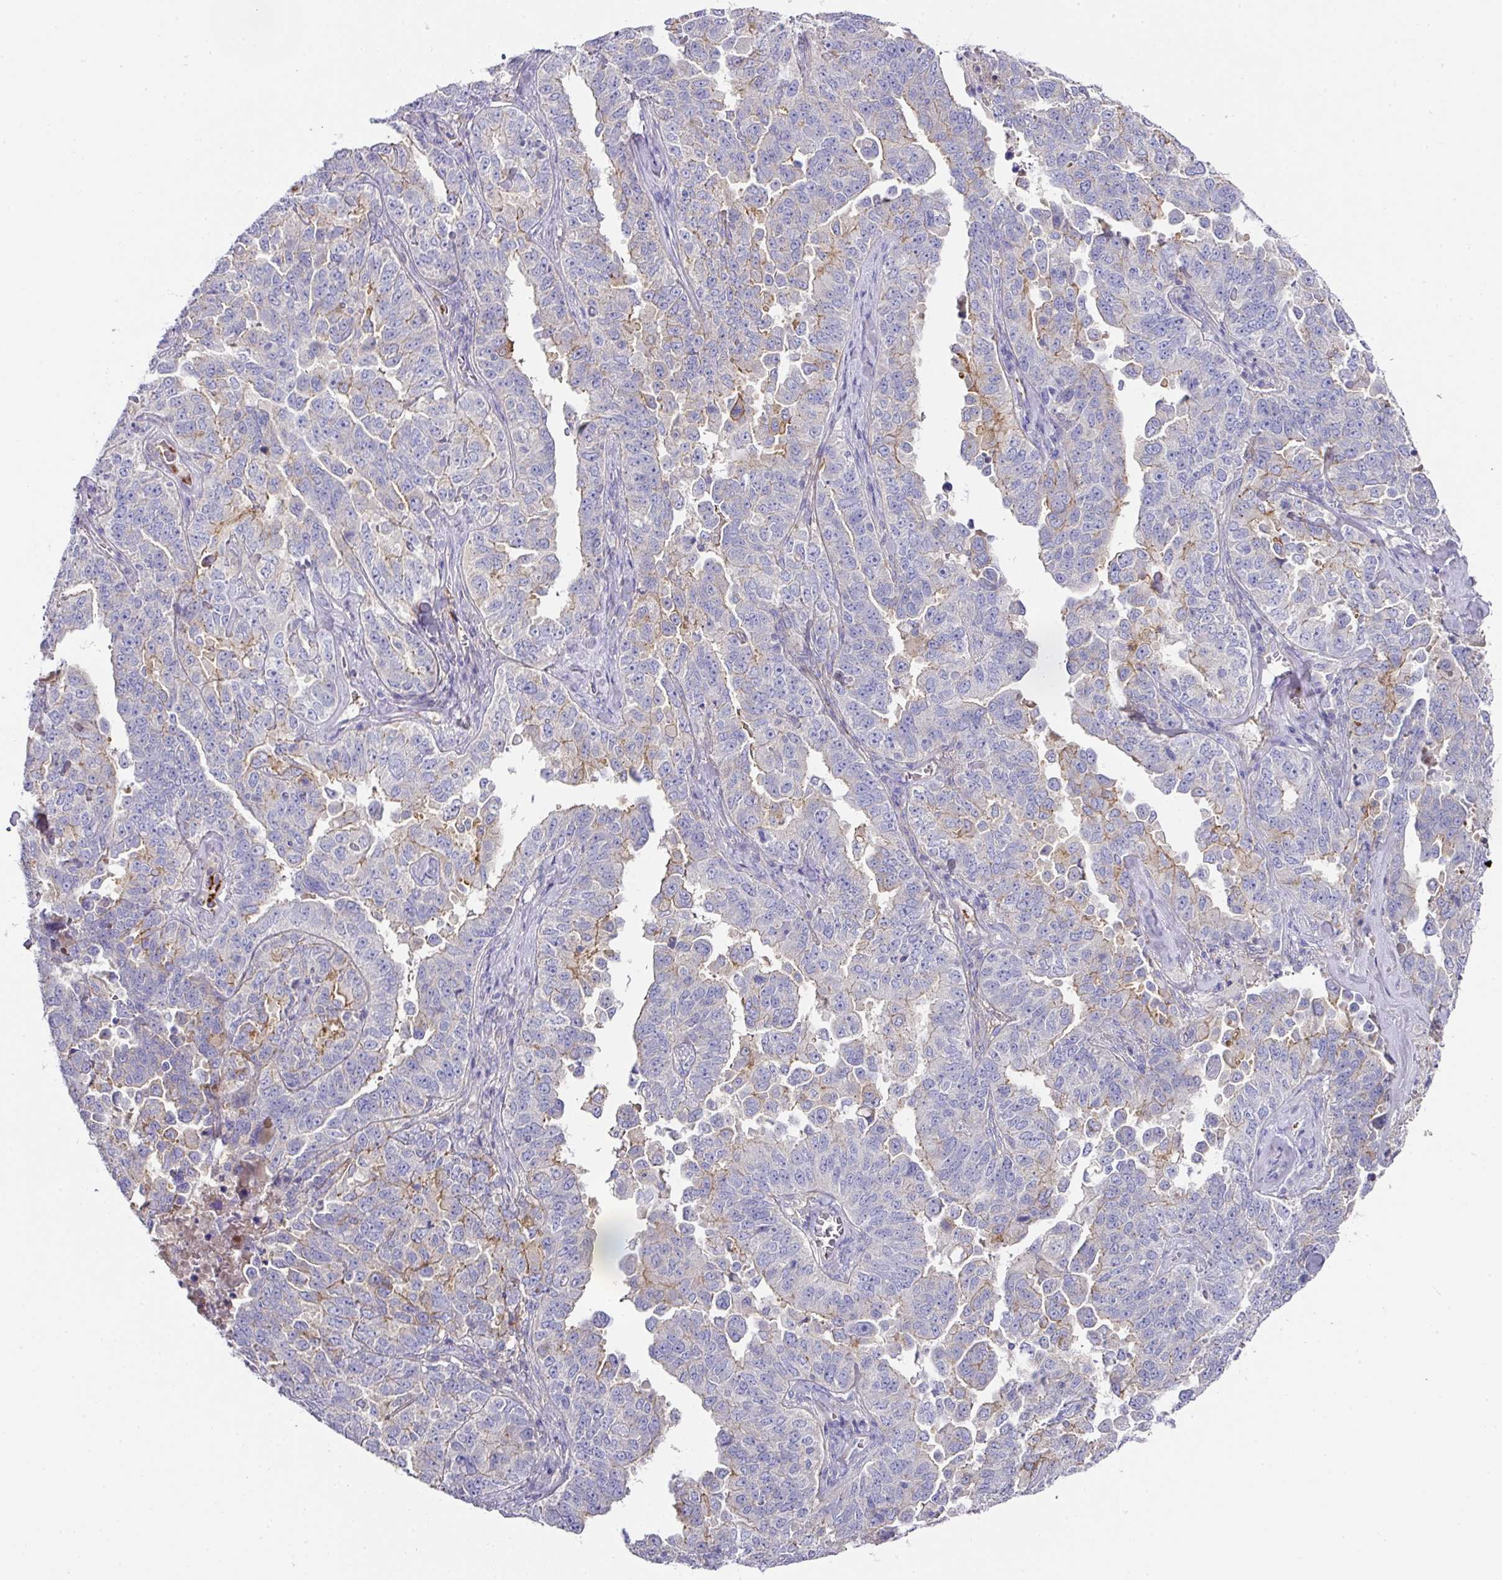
{"staining": {"intensity": "moderate", "quantity": "<25%", "location": "cytoplasmic/membranous"}, "tissue": "ovarian cancer", "cell_type": "Tumor cells", "image_type": "cancer", "snomed": [{"axis": "morphology", "description": "Carcinoma, endometroid"}, {"axis": "topography", "description": "Ovary"}], "caption": "Ovarian cancer (endometroid carcinoma) stained for a protein (brown) shows moderate cytoplasmic/membranous positive expression in about <25% of tumor cells.", "gene": "TARM1", "patient": {"sex": "female", "age": 62}}